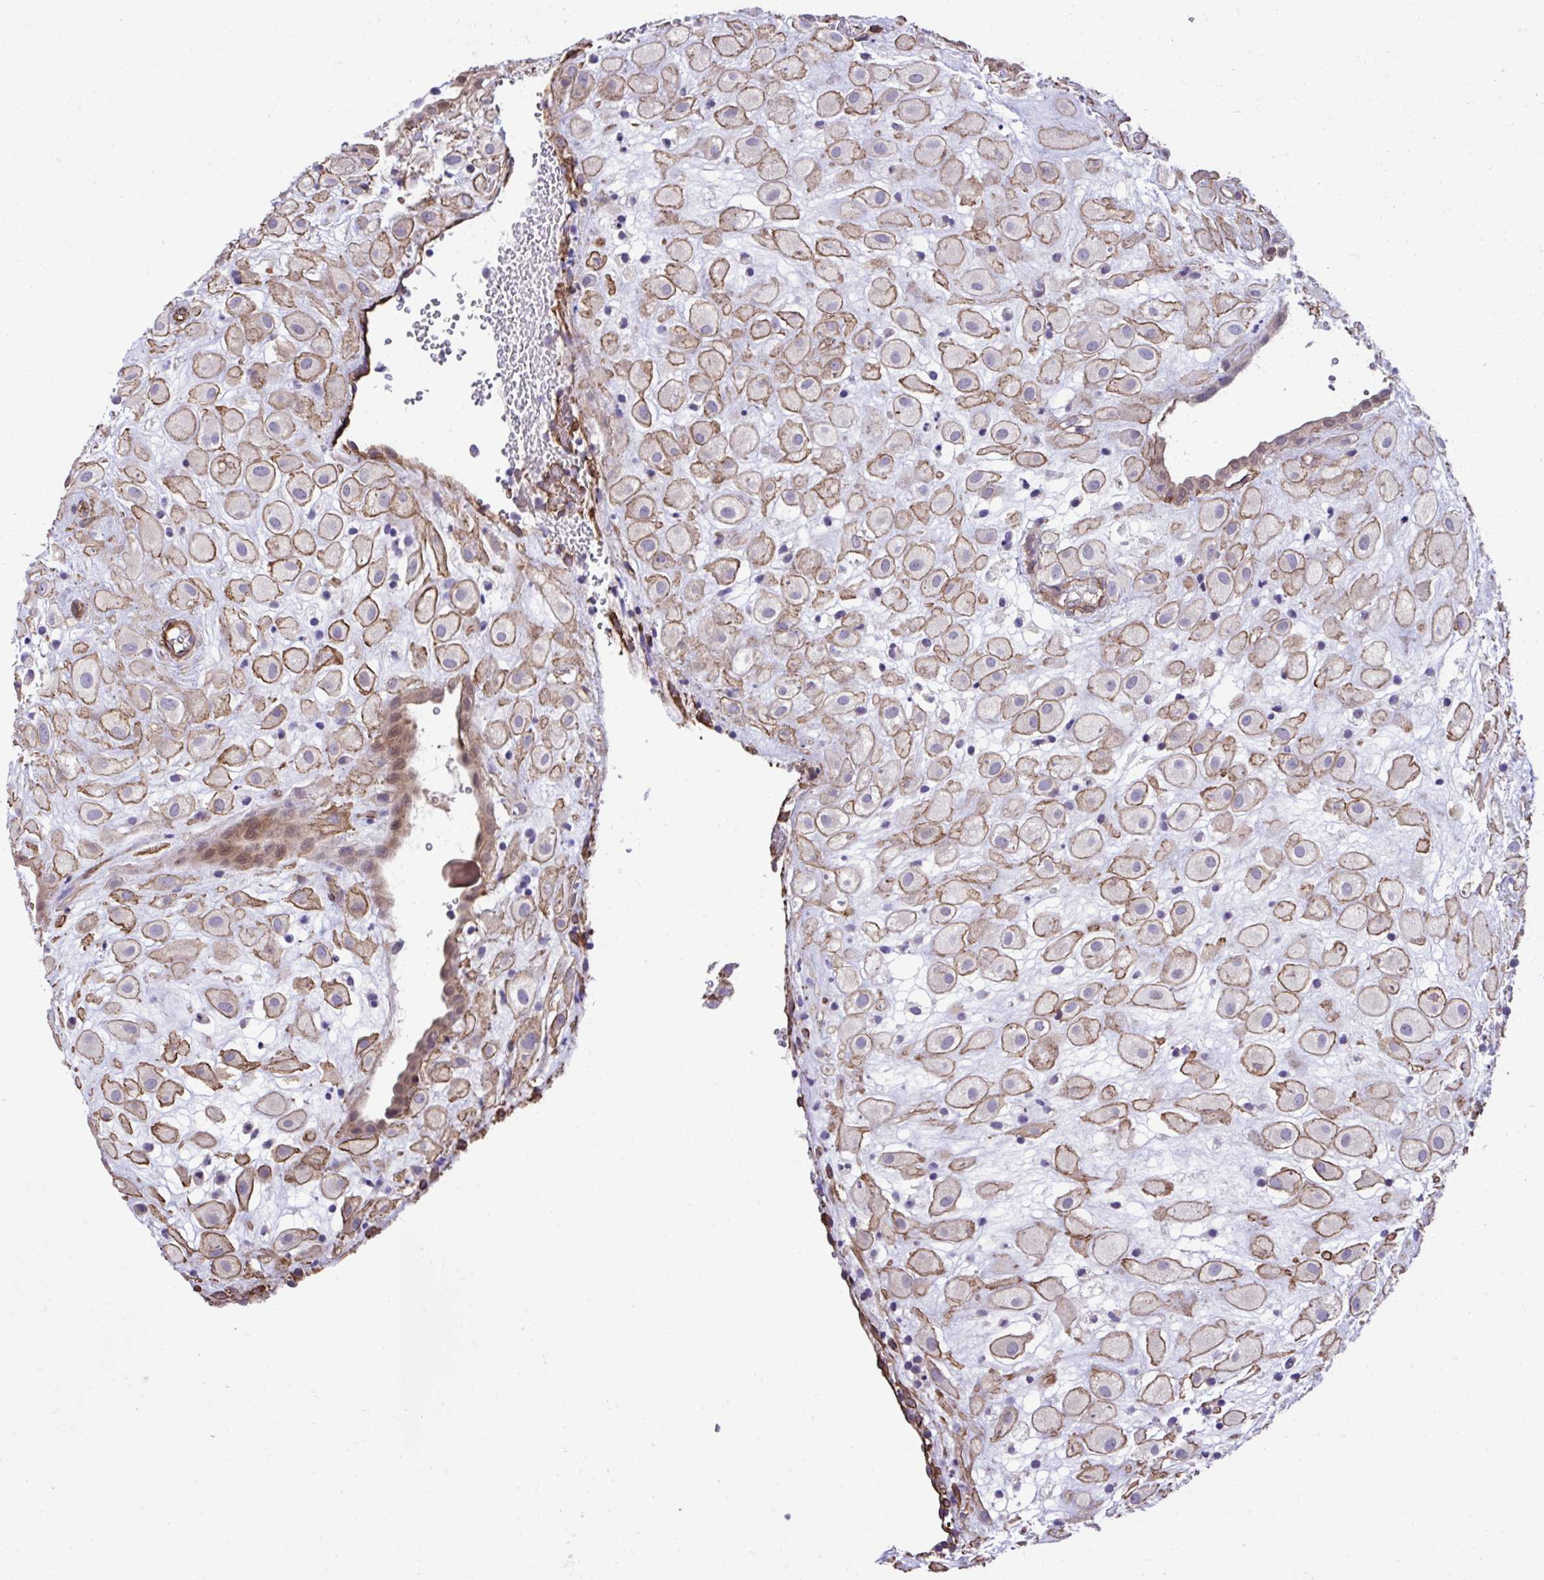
{"staining": {"intensity": "moderate", "quantity": ">75%", "location": "cytoplasmic/membranous"}, "tissue": "placenta", "cell_type": "Decidual cells", "image_type": "normal", "snomed": [{"axis": "morphology", "description": "Normal tissue, NOS"}, {"axis": "topography", "description": "Placenta"}], "caption": "Protein analysis of benign placenta demonstrates moderate cytoplasmic/membranous expression in about >75% of decidual cells.", "gene": "TRIM52", "patient": {"sex": "female", "age": 24}}